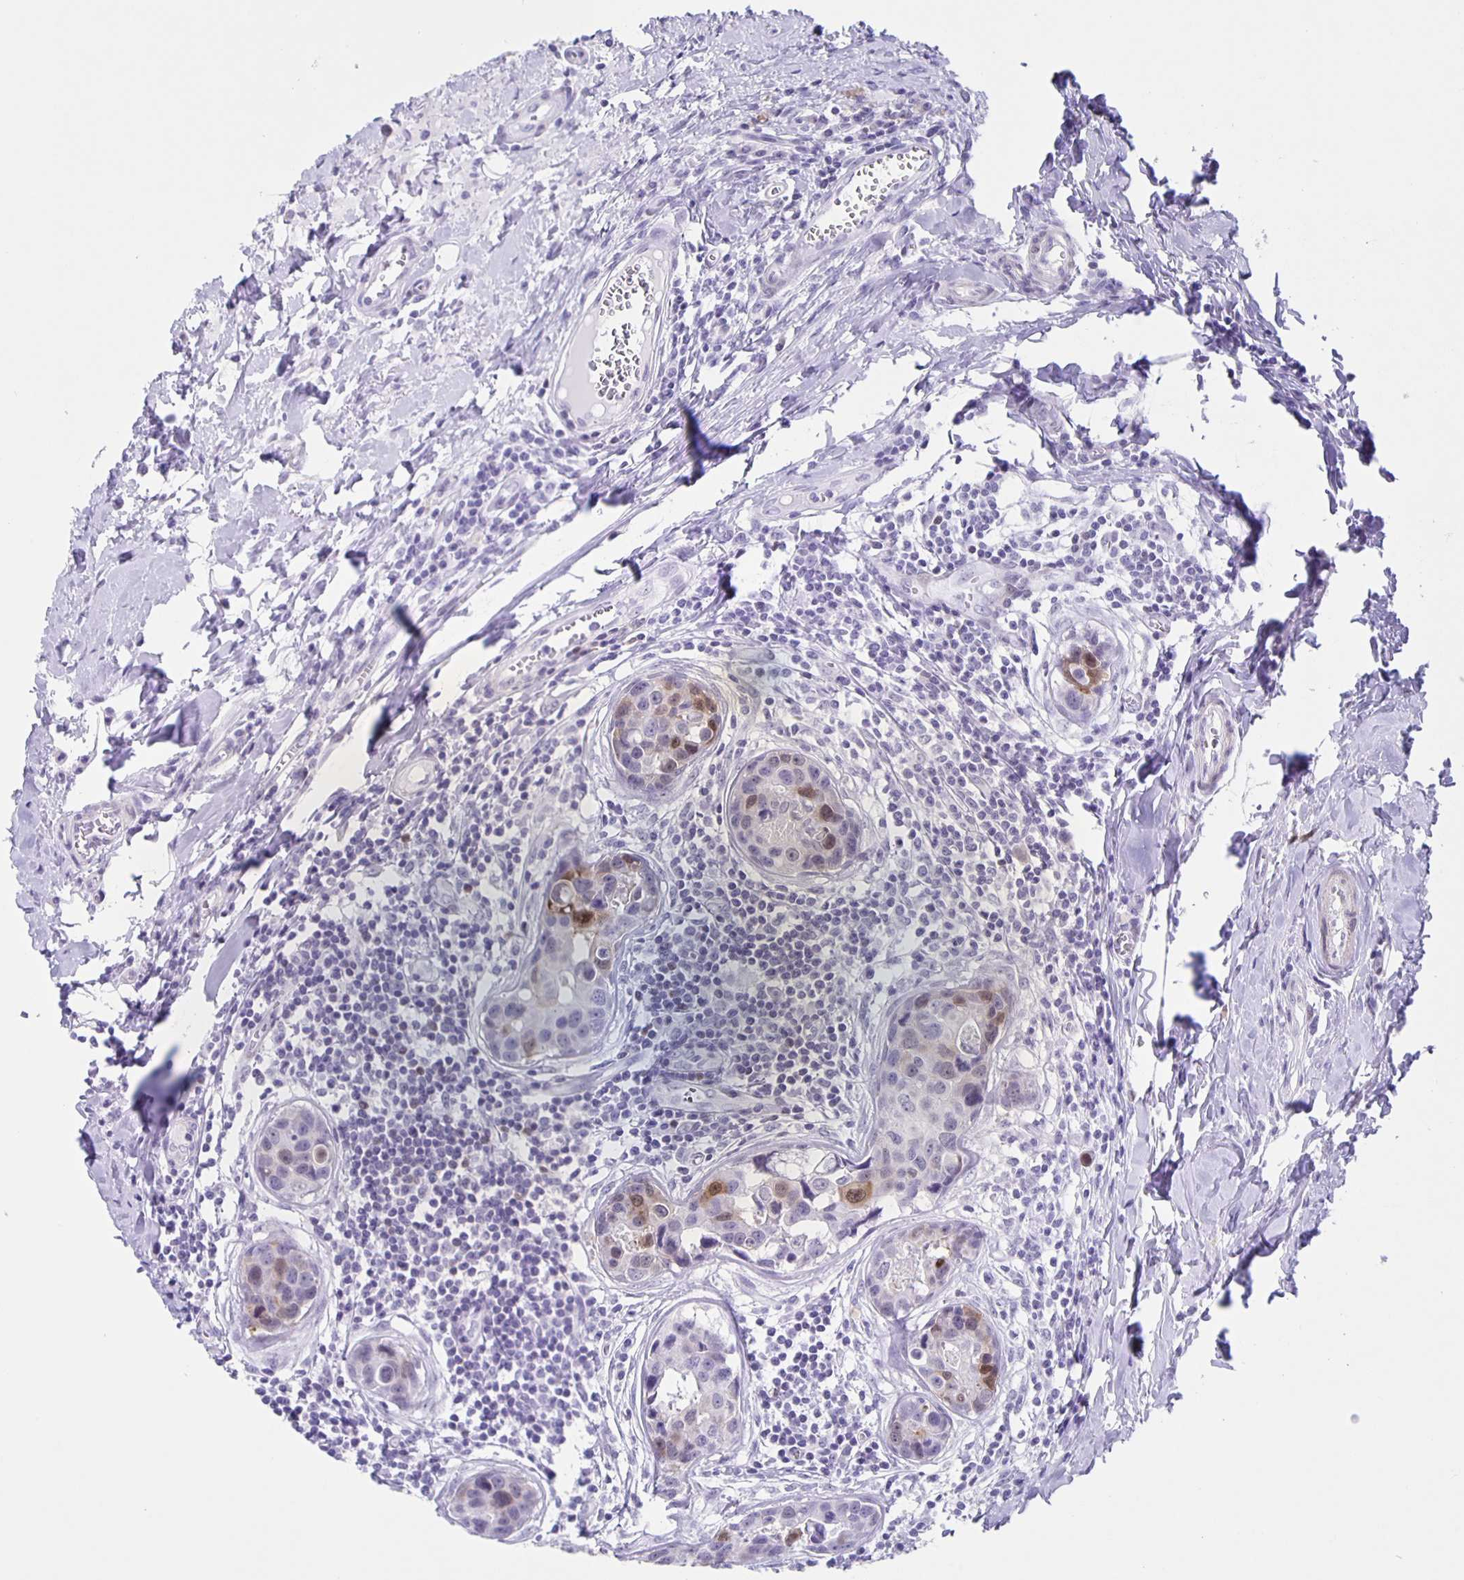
{"staining": {"intensity": "moderate", "quantity": "<25%", "location": "nuclear"}, "tissue": "breast cancer", "cell_type": "Tumor cells", "image_type": "cancer", "snomed": [{"axis": "morphology", "description": "Duct carcinoma"}, {"axis": "topography", "description": "Breast"}], "caption": "Immunohistochemistry photomicrograph of infiltrating ductal carcinoma (breast) stained for a protein (brown), which shows low levels of moderate nuclear staining in approximately <25% of tumor cells.", "gene": "TPPP", "patient": {"sex": "female", "age": 24}}